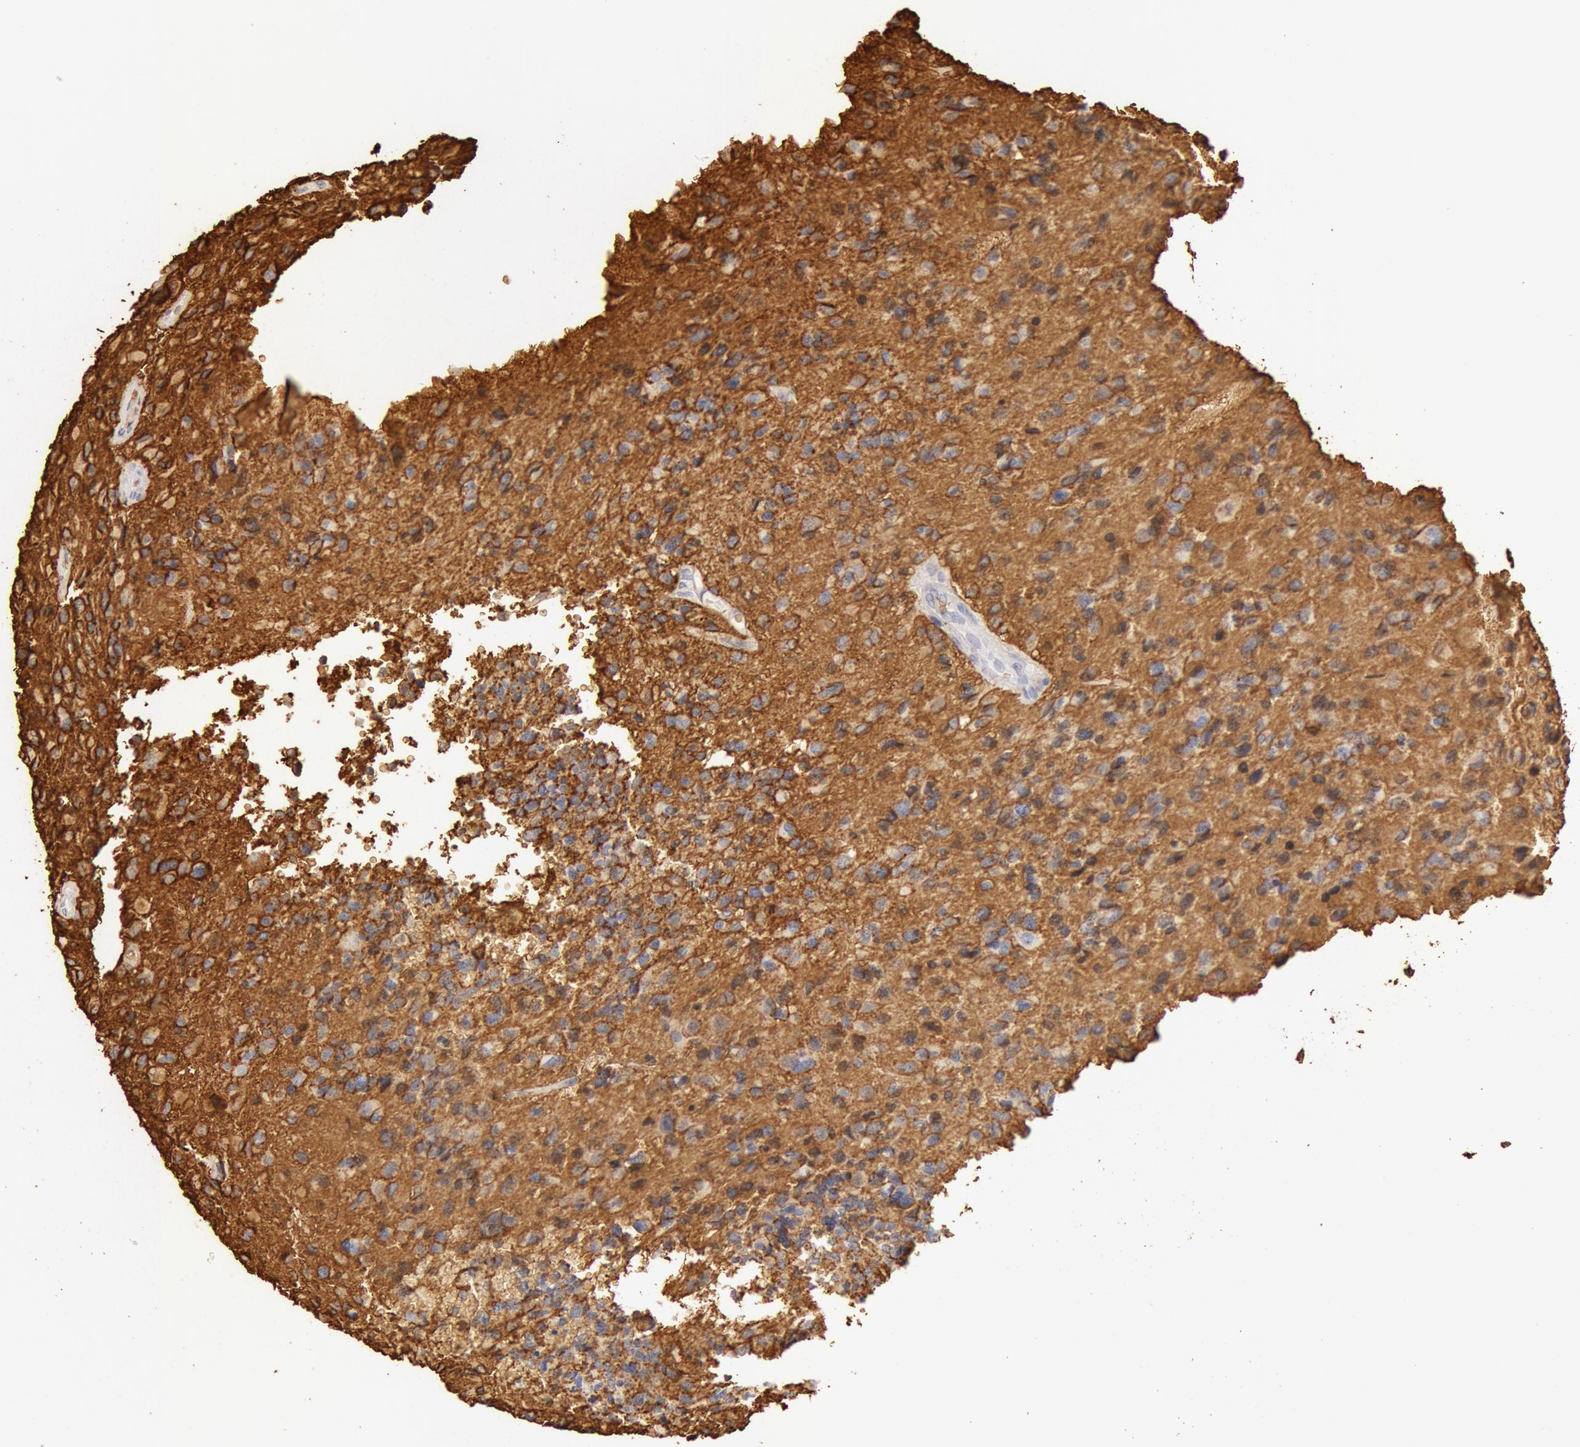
{"staining": {"intensity": "negative", "quantity": "none", "location": "none"}, "tissue": "glioma", "cell_type": "Tumor cells", "image_type": "cancer", "snomed": [{"axis": "morphology", "description": "Glioma, malignant, High grade"}, {"axis": "topography", "description": "Brain"}], "caption": "The photomicrograph reveals no staining of tumor cells in glioma.", "gene": "AQP1", "patient": {"sex": "male", "age": 69}}